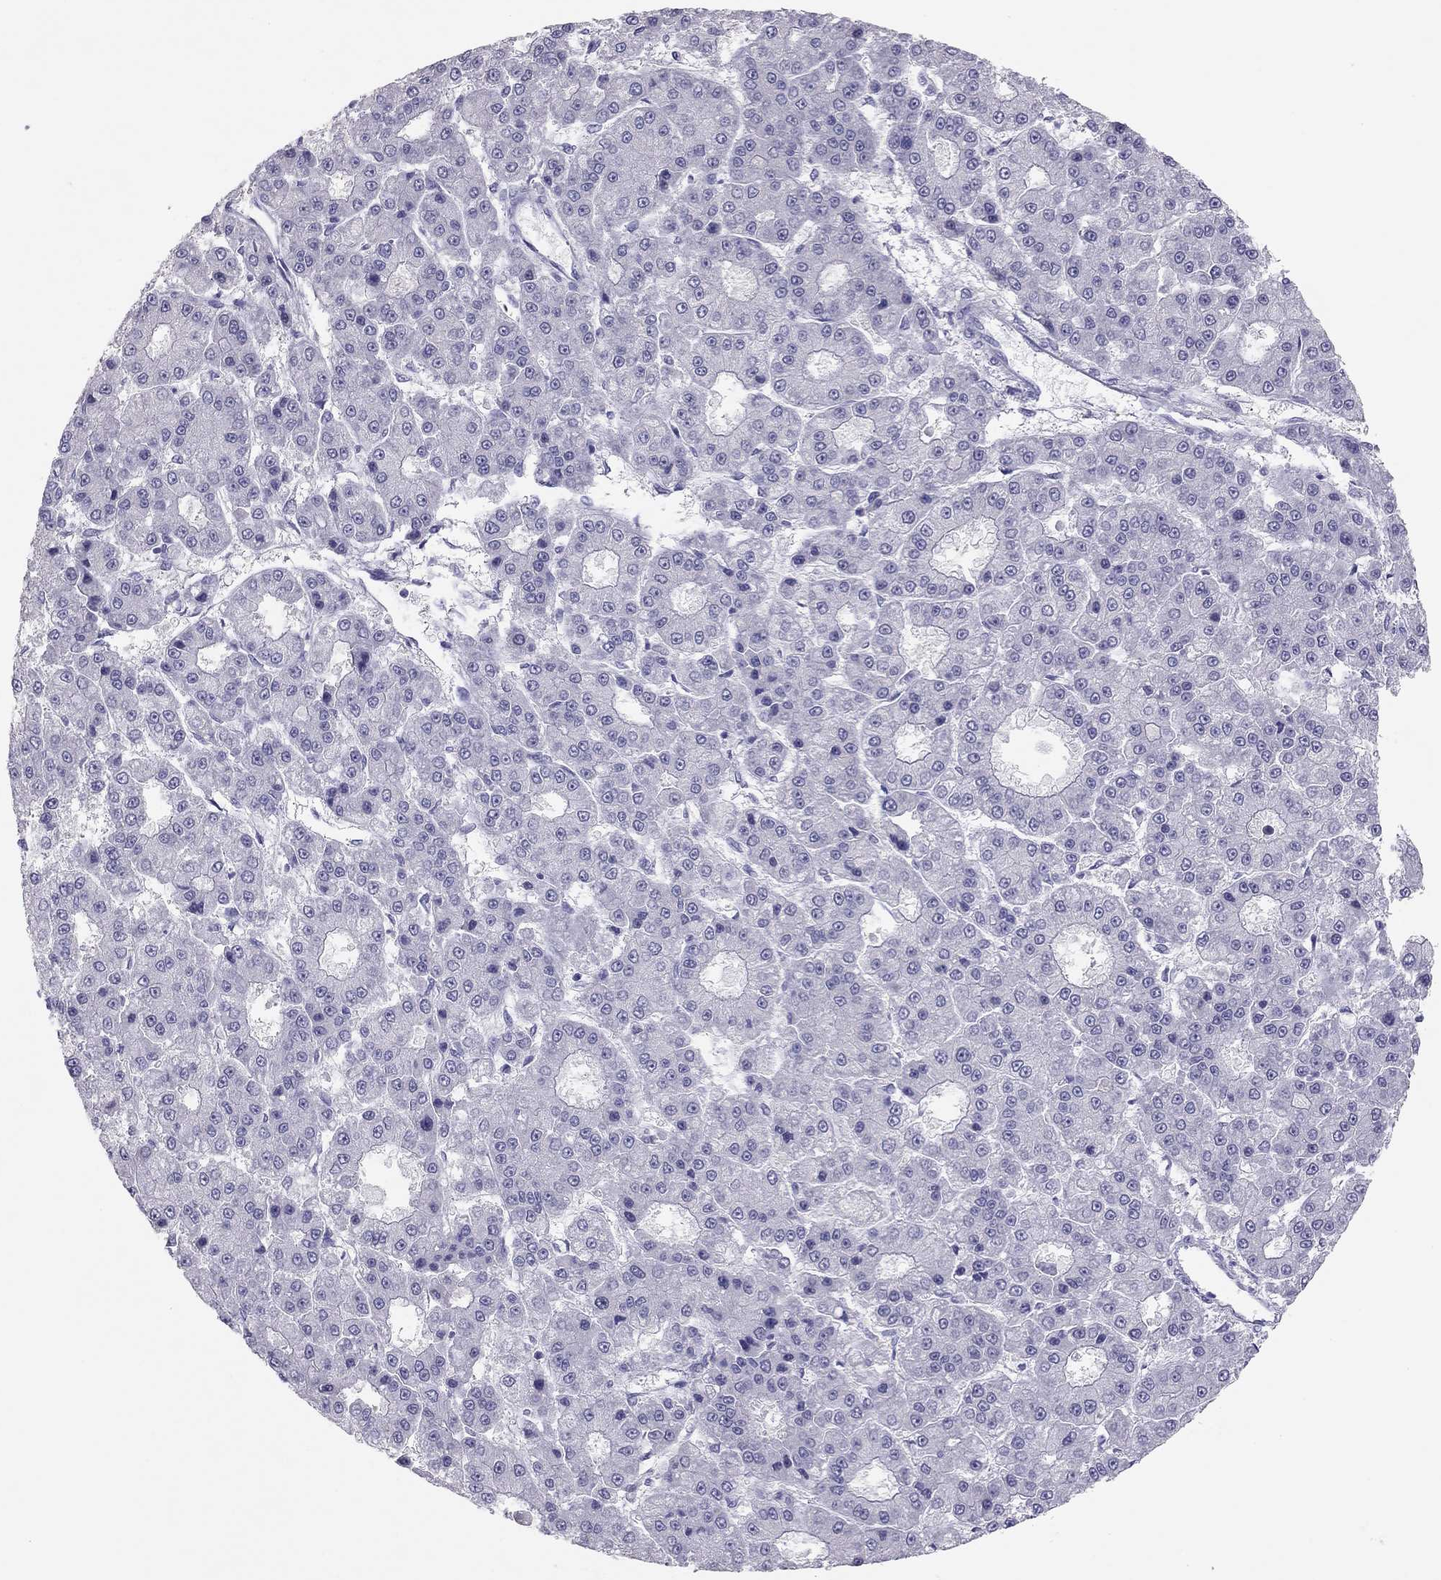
{"staining": {"intensity": "negative", "quantity": "none", "location": "none"}, "tissue": "liver cancer", "cell_type": "Tumor cells", "image_type": "cancer", "snomed": [{"axis": "morphology", "description": "Carcinoma, Hepatocellular, NOS"}, {"axis": "topography", "description": "Liver"}], "caption": "An IHC image of liver cancer (hepatocellular carcinoma) is shown. There is no staining in tumor cells of liver cancer (hepatocellular carcinoma).", "gene": "PHOX2A", "patient": {"sex": "male", "age": 70}}